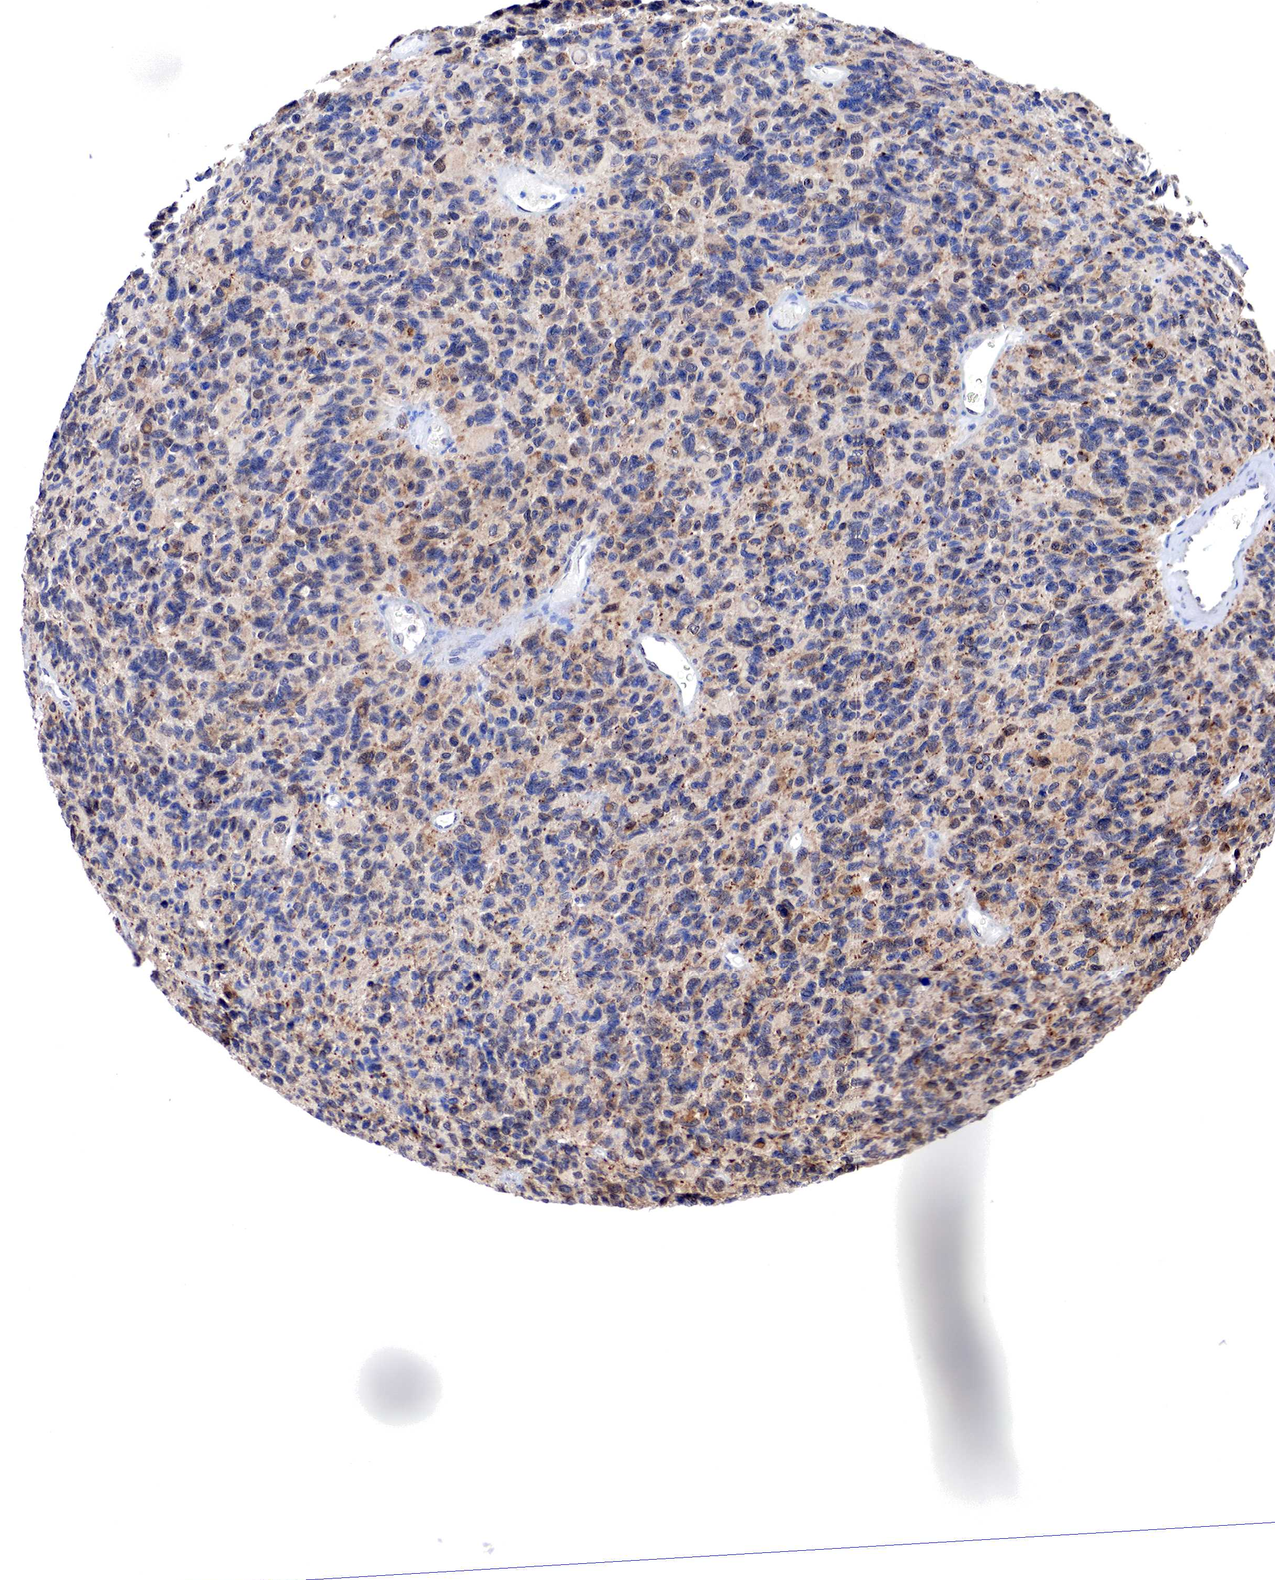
{"staining": {"intensity": "weak", "quantity": "25%-75%", "location": "cytoplasmic/membranous,nuclear"}, "tissue": "glioma", "cell_type": "Tumor cells", "image_type": "cancer", "snomed": [{"axis": "morphology", "description": "Glioma, malignant, High grade"}, {"axis": "topography", "description": "Brain"}], "caption": "Human glioma stained with a brown dye reveals weak cytoplasmic/membranous and nuclear positive staining in approximately 25%-75% of tumor cells.", "gene": "PABIR2", "patient": {"sex": "male", "age": 77}}